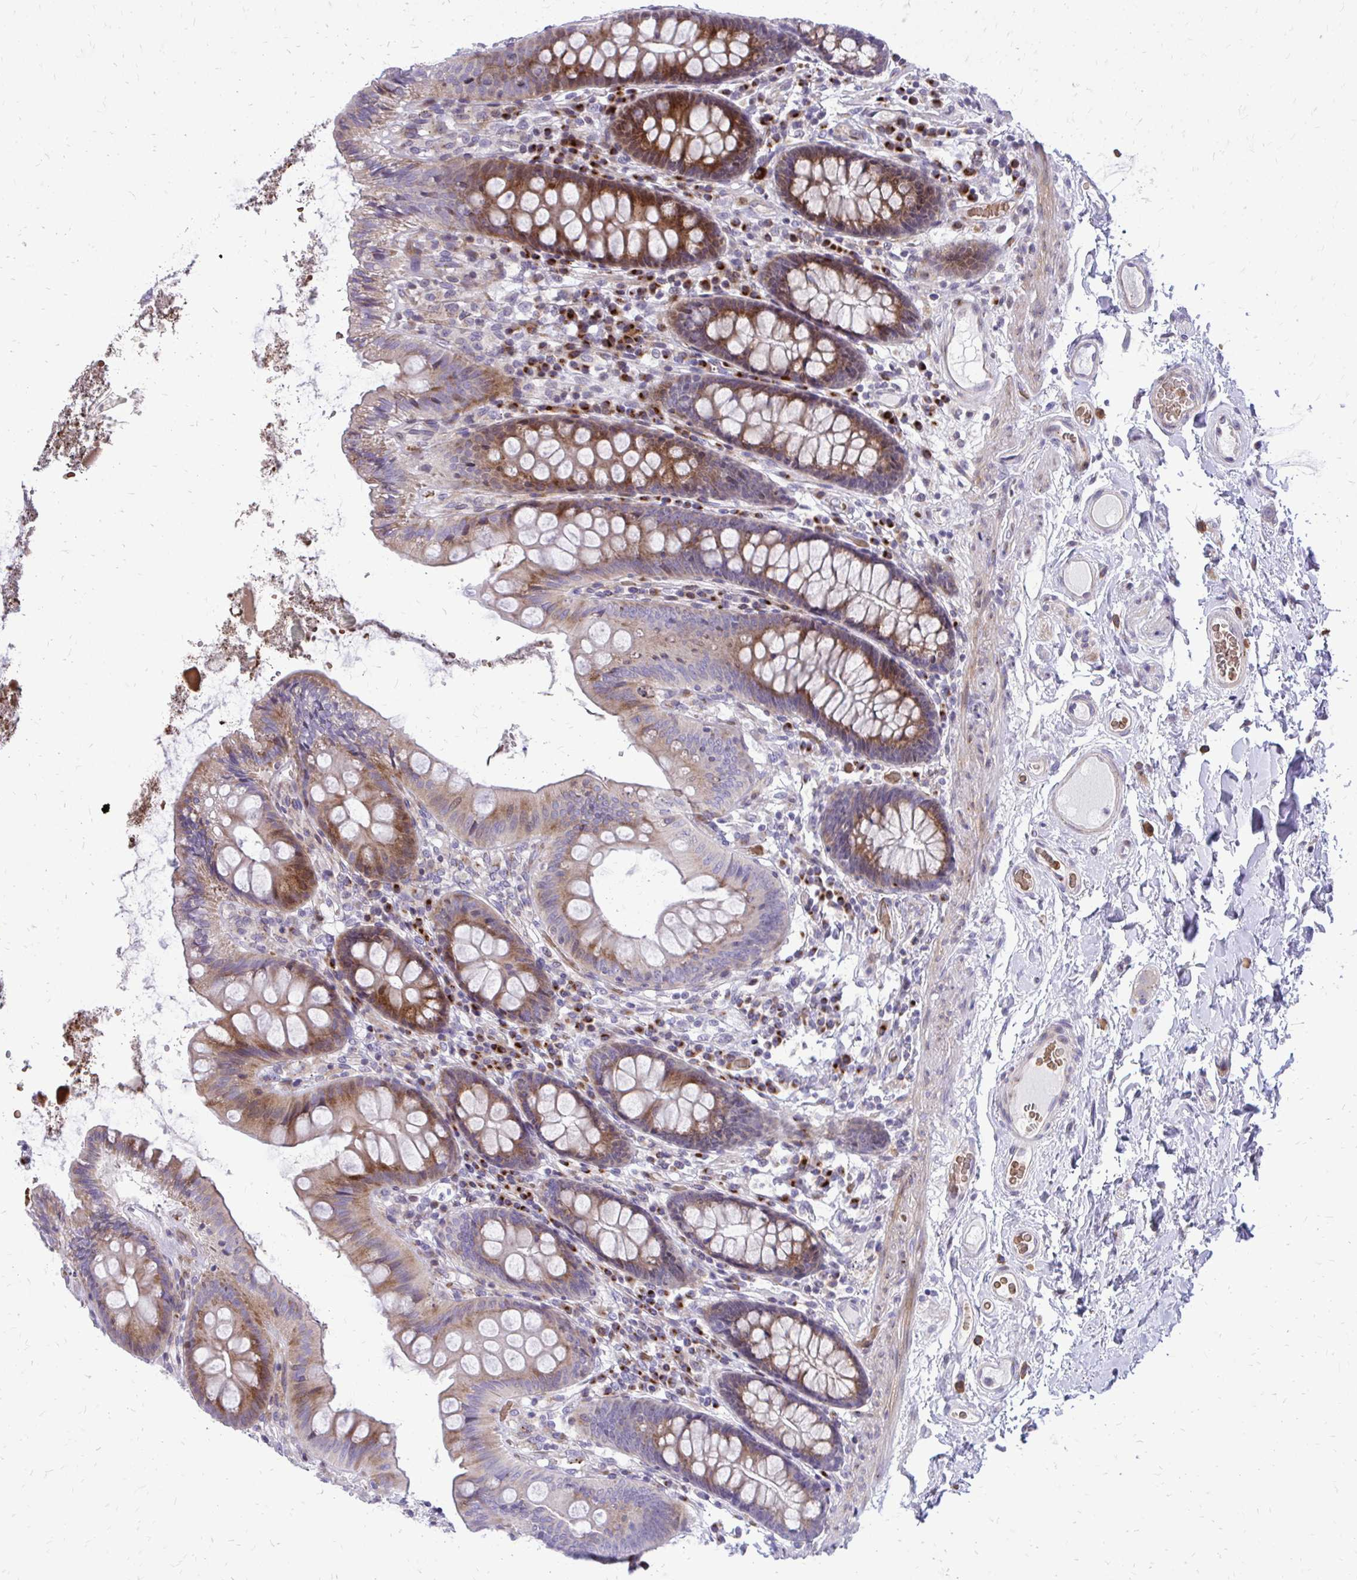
{"staining": {"intensity": "negative", "quantity": "none", "location": "none"}, "tissue": "colon", "cell_type": "Endothelial cells", "image_type": "normal", "snomed": [{"axis": "morphology", "description": "Normal tissue, NOS"}, {"axis": "topography", "description": "Colon"}], "caption": "Protein analysis of normal colon shows no significant expression in endothelial cells. (DAB (3,3'-diaminobenzidine) immunohistochemistry (IHC), high magnification).", "gene": "FUNDC2", "patient": {"sex": "male", "age": 84}}